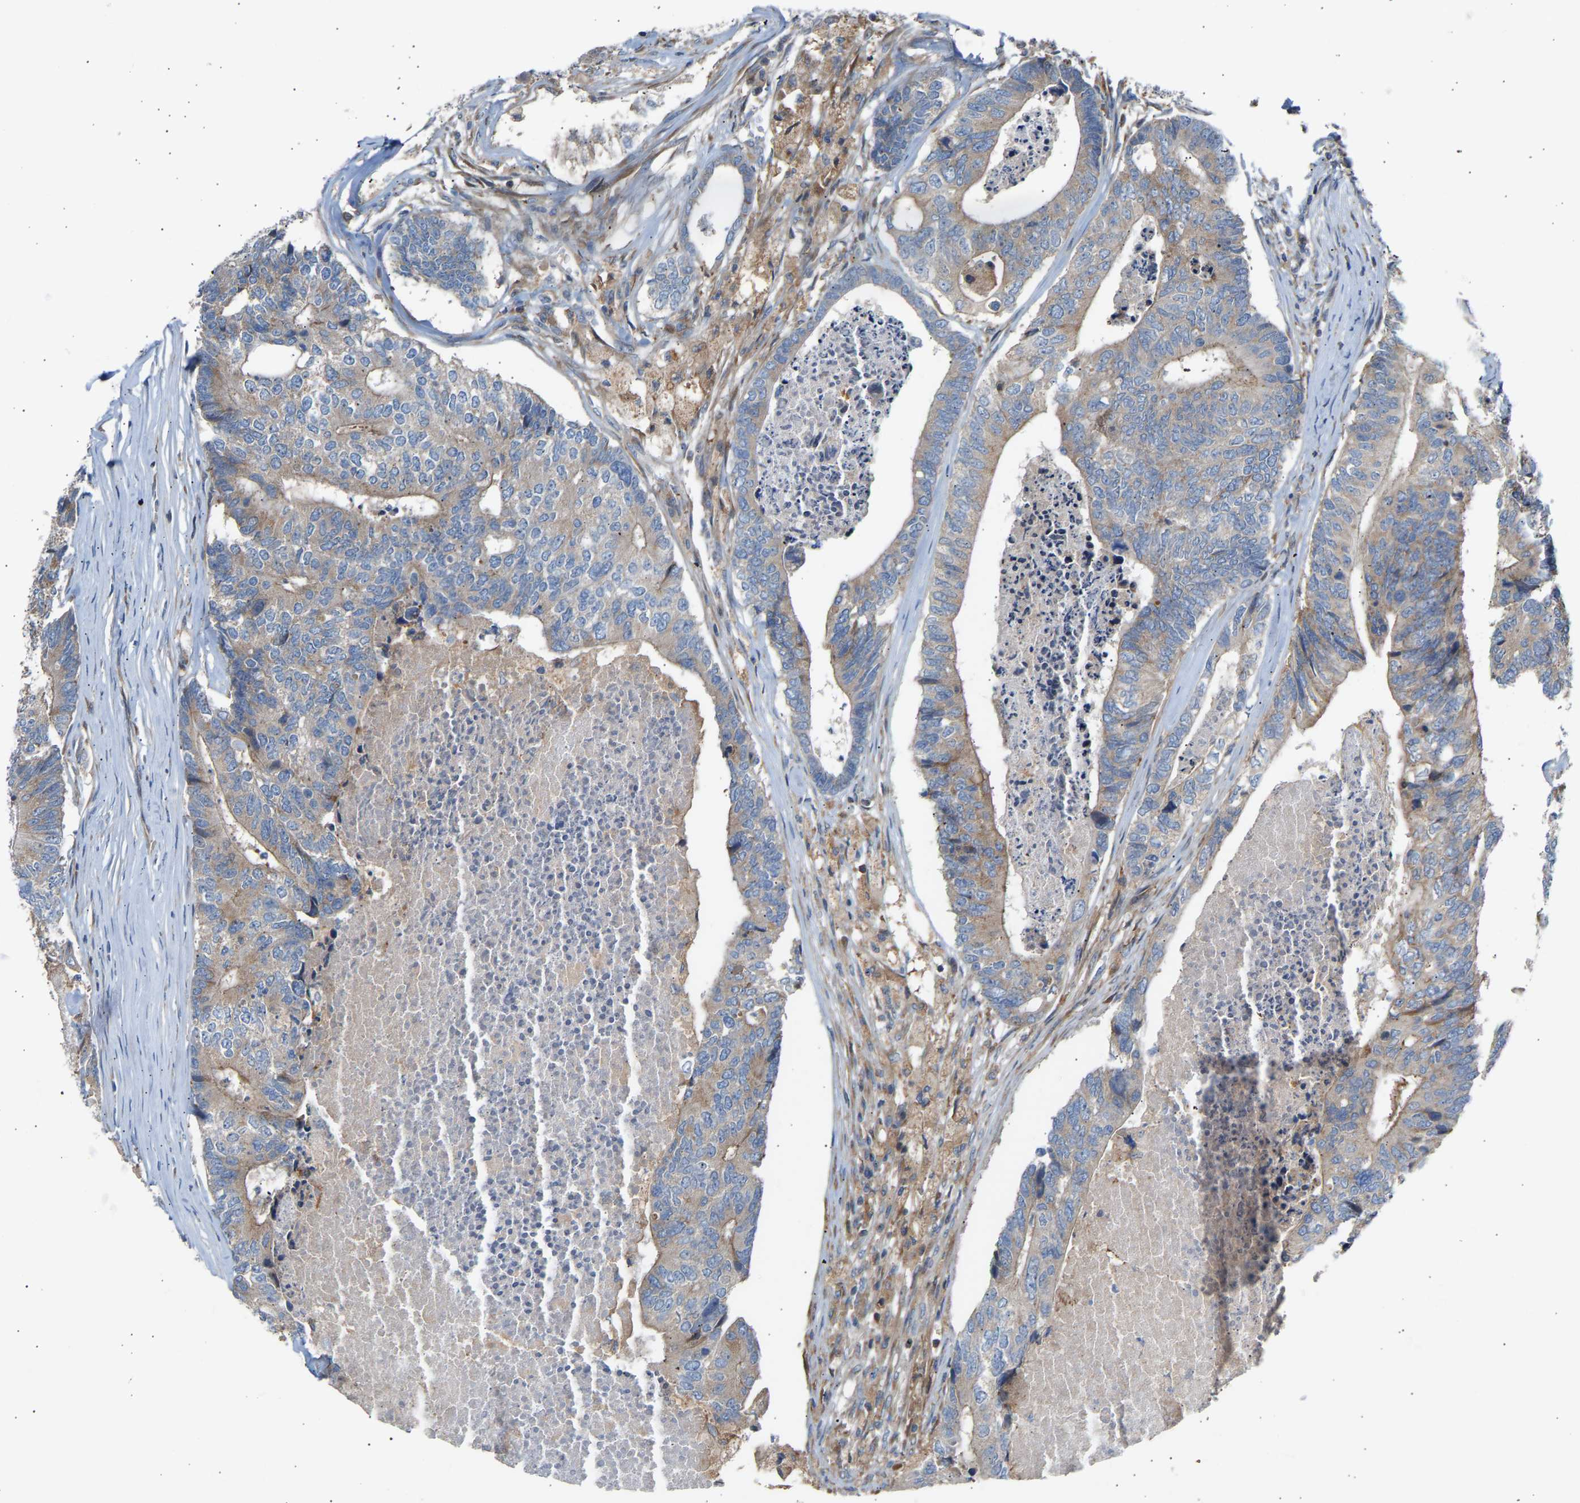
{"staining": {"intensity": "moderate", "quantity": ">75%", "location": "cytoplasmic/membranous"}, "tissue": "colorectal cancer", "cell_type": "Tumor cells", "image_type": "cancer", "snomed": [{"axis": "morphology", "description": "Adenocarcinoma, NOS"}, {"axis": "topography", "description": "Colon"}], "caption": "IHC micrograph of neoplastic tissue: colorectal cancer (adenocarcinoma) stained using immunohistochemistry shows medium levels of moderate protein expression localized specifically in the cytoplasmic/membranous of tumor cells, appearing as a cytoplasmic/membranous brown color.", "gene": "GCN1", "patient": {"sex": "female", "age": 67}}